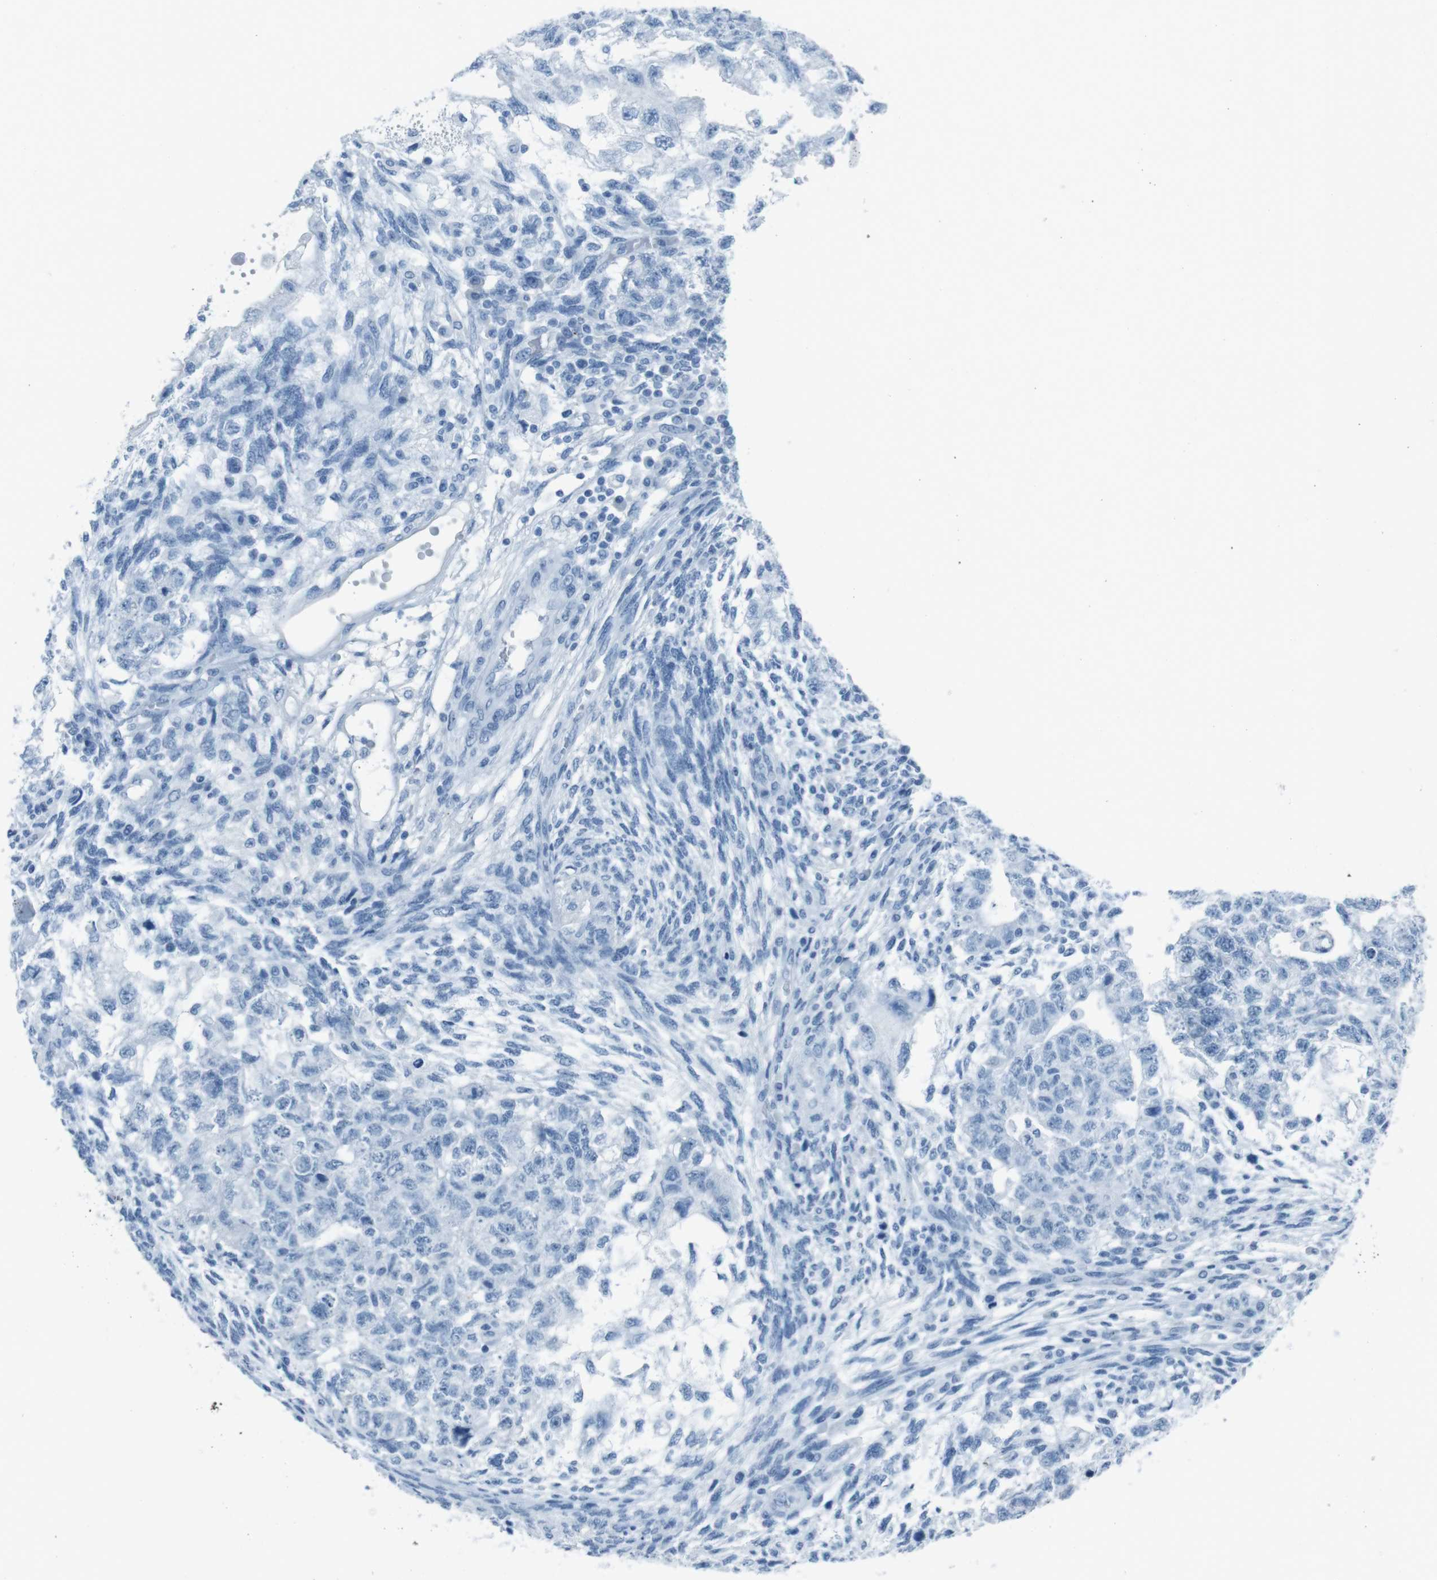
{"staining": {"intensity": "negative", "quantity": "none", "location": "none"}, "tissue": "testis cancer", "cell_type": "Tumor cells", "image_type": "cancer", "snomed": [{"axis": "morphology", "description": "Normal tissue, NOS"}, {"axis": "morphology", "description": "Carcinoma, Embryonal, NOS"}, {"axis": "topography", "description": "Testis"}], "caption": "DAB immunohistochemical staining of human testis cancer (embryonal carcinoma) displays no significant positivity in tumor cells.", "gene": "TMEM207", "patient": {"sex": "male", "age": 36}}